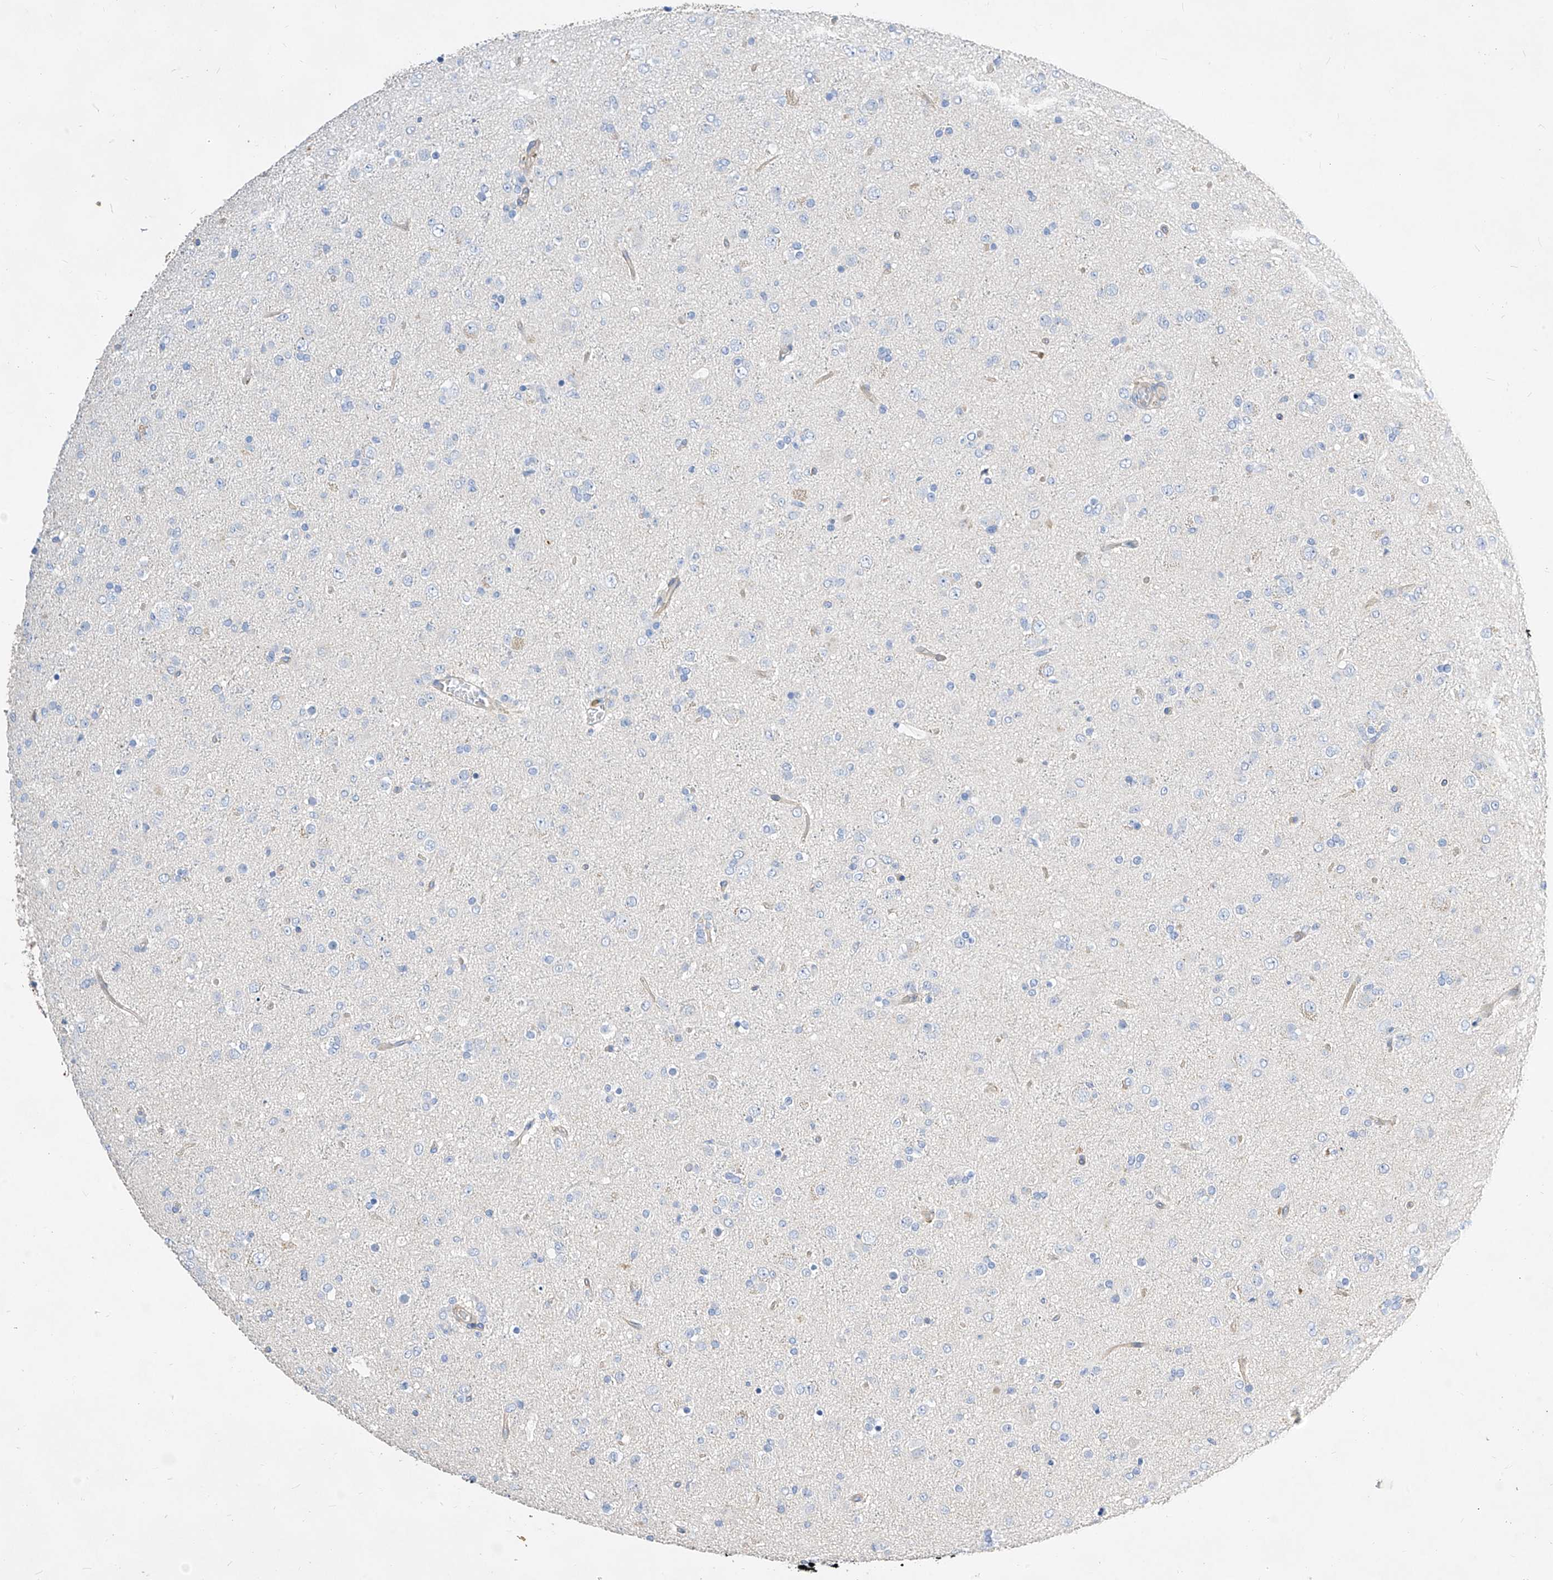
{"staining": {"intensity": "negative", "quantity": "none", "location": "none"}, "tissue": "glioma", "cell_type": "Tumor cells", "image_type": "cancer", "snomed": [{"axis": "morphology", "description": "Glioma, malignant, Low grade"}, {"axis": "topography", "description": "Brain"}], "caption": "Tumor cells show no significant staining in malignant low-grade glioma. The staining is performed using DAB (3,3'-diaminobenzidine) brown chromogen with nuclei counter-stained in using hematoxylin.", "gene": "SCGB2A1", "patient": {"sex": "male", "age": 65}}